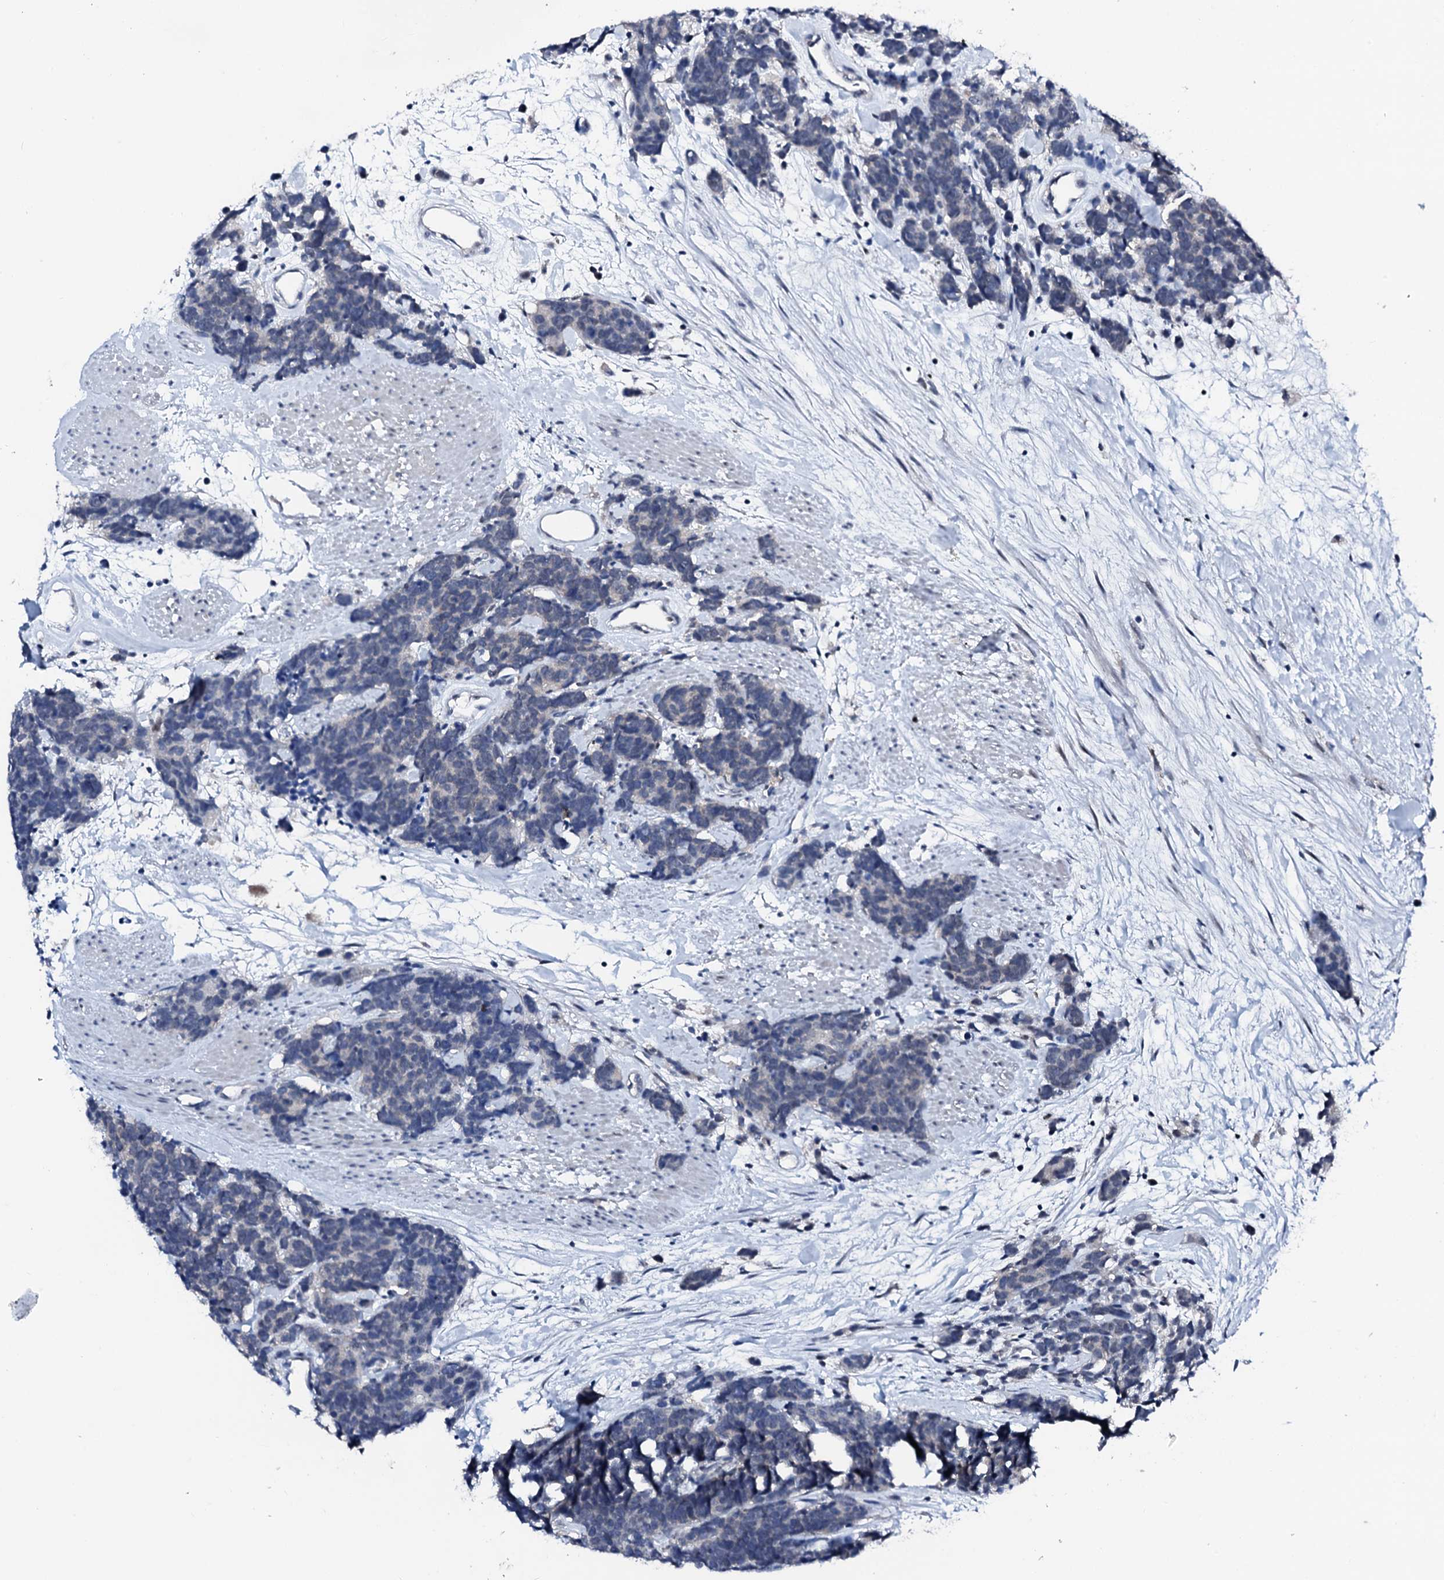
{"staining": {"intensity": "negative", "quantity": "none", "location": "none"}, "tissue": "carcinoid", "cell_type": "Tumor cells", "image_type": "cancer", "snomed": [{"axis": "morphology", "description": "Carcinoma, NOS"}, {"axis": "morphology", "description": "Carcinoid, malignant, NOS"}, {"axis": "topography", "description": "Urinary bladder"}], "caption": "Immunohistochemistry histopathology image of neoplastic tissue: carcinoma stained with DAB (3,3'-diaminobenzidine) demonstrates no significant protein staining in tumor cells. Nuclei are stained in blue.", "gene": "TRAFD1", "patient": {"sex": "male", "age": 57}}